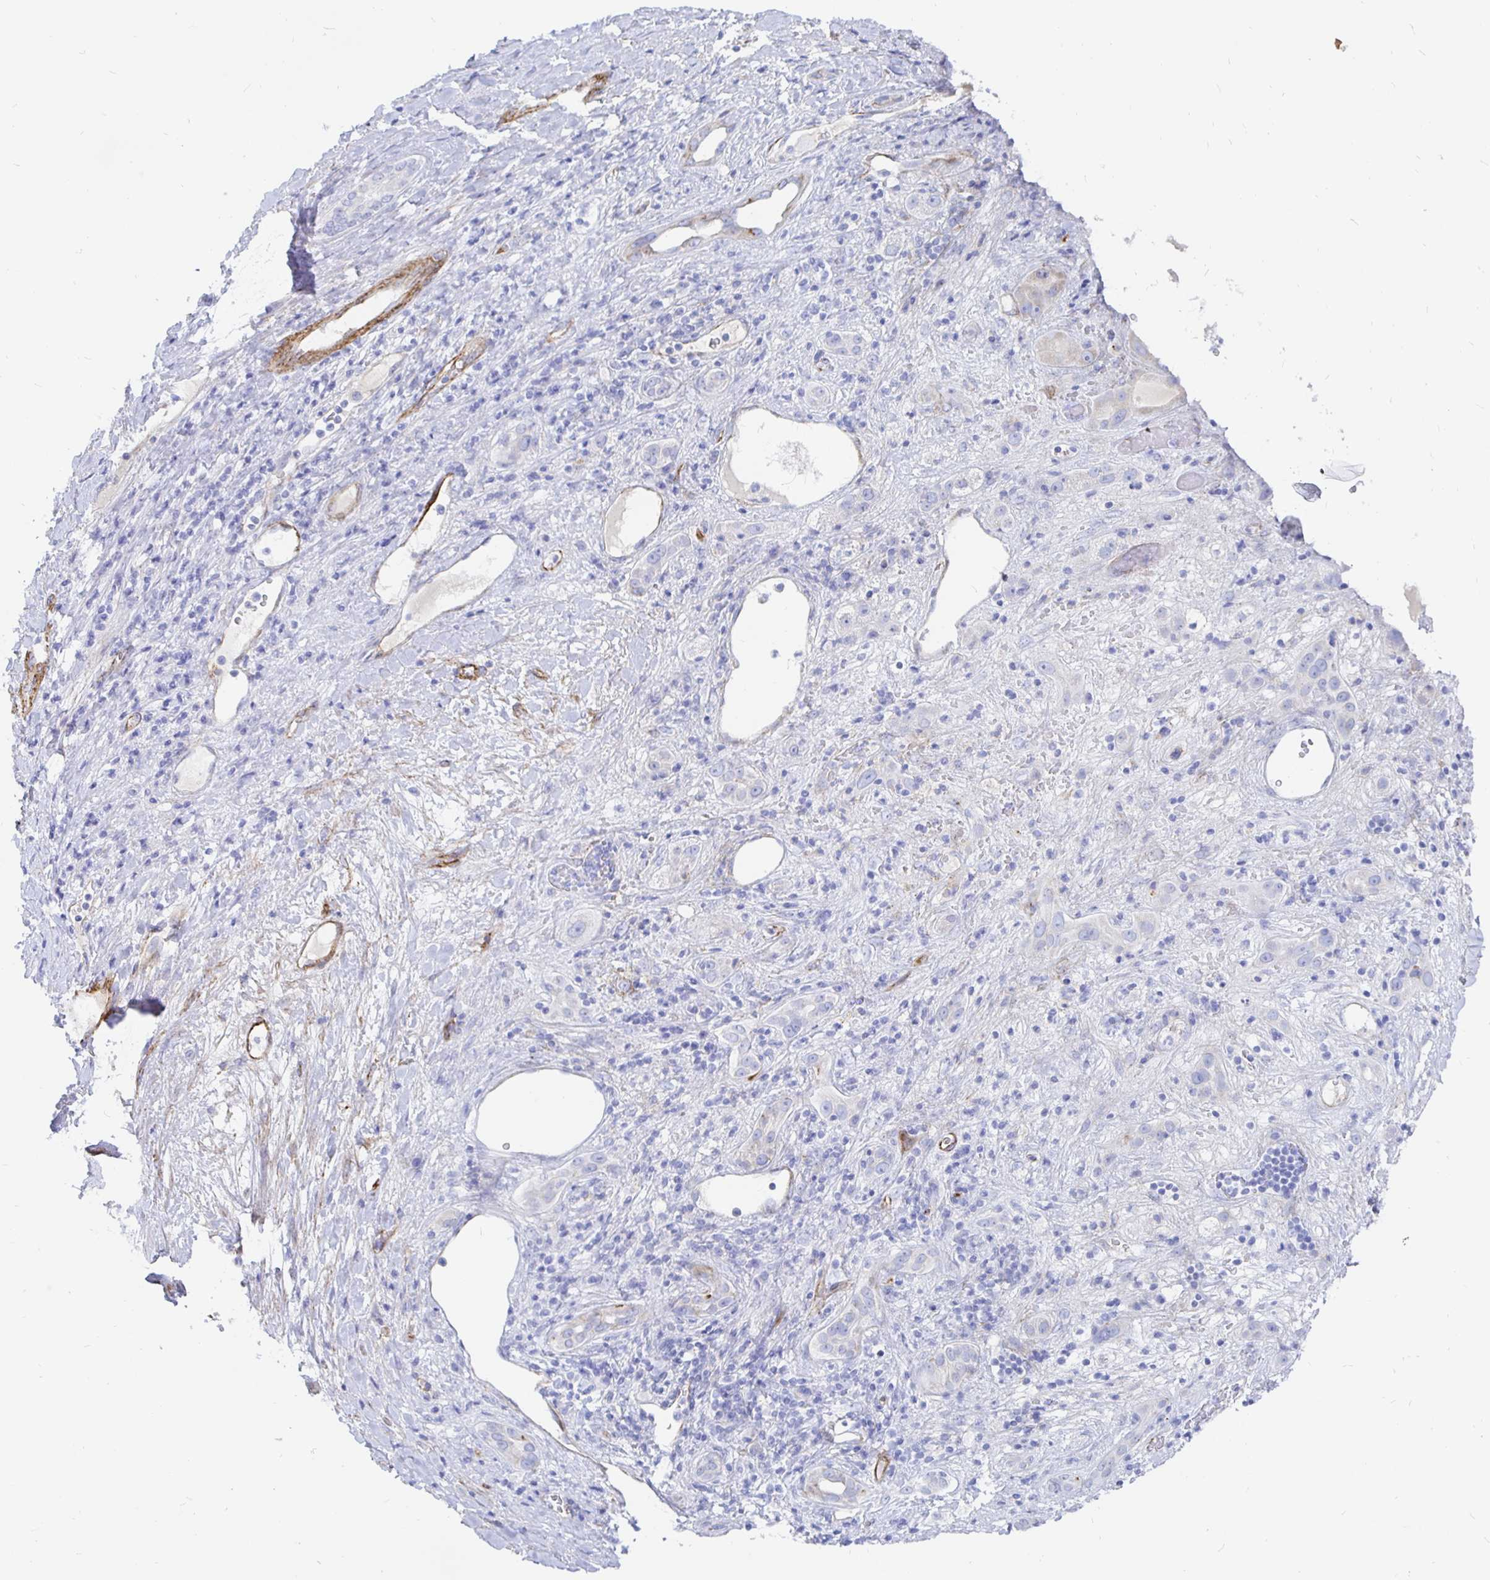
{"staining": {"intensity": "negative", "quantity": "none", "location": "none"}, "tissue": "liver cancer", "cell_type": "Tumor cells", "image_type": "cancer", "snomed": [{"axis": "morphology", "description": "Carcinoma, Hepatocellular, NOS"}, {"axis": "topography", "description": "Liver"}], "caption": "A high-resolution image shows immunohistochemistry (IHC) staining of liver cancer (hepatocellular carcinoma), which displays no significant positivity in tumor cells.", "gene": "COX16", "patient": {"sex": "female", "age": 73}}